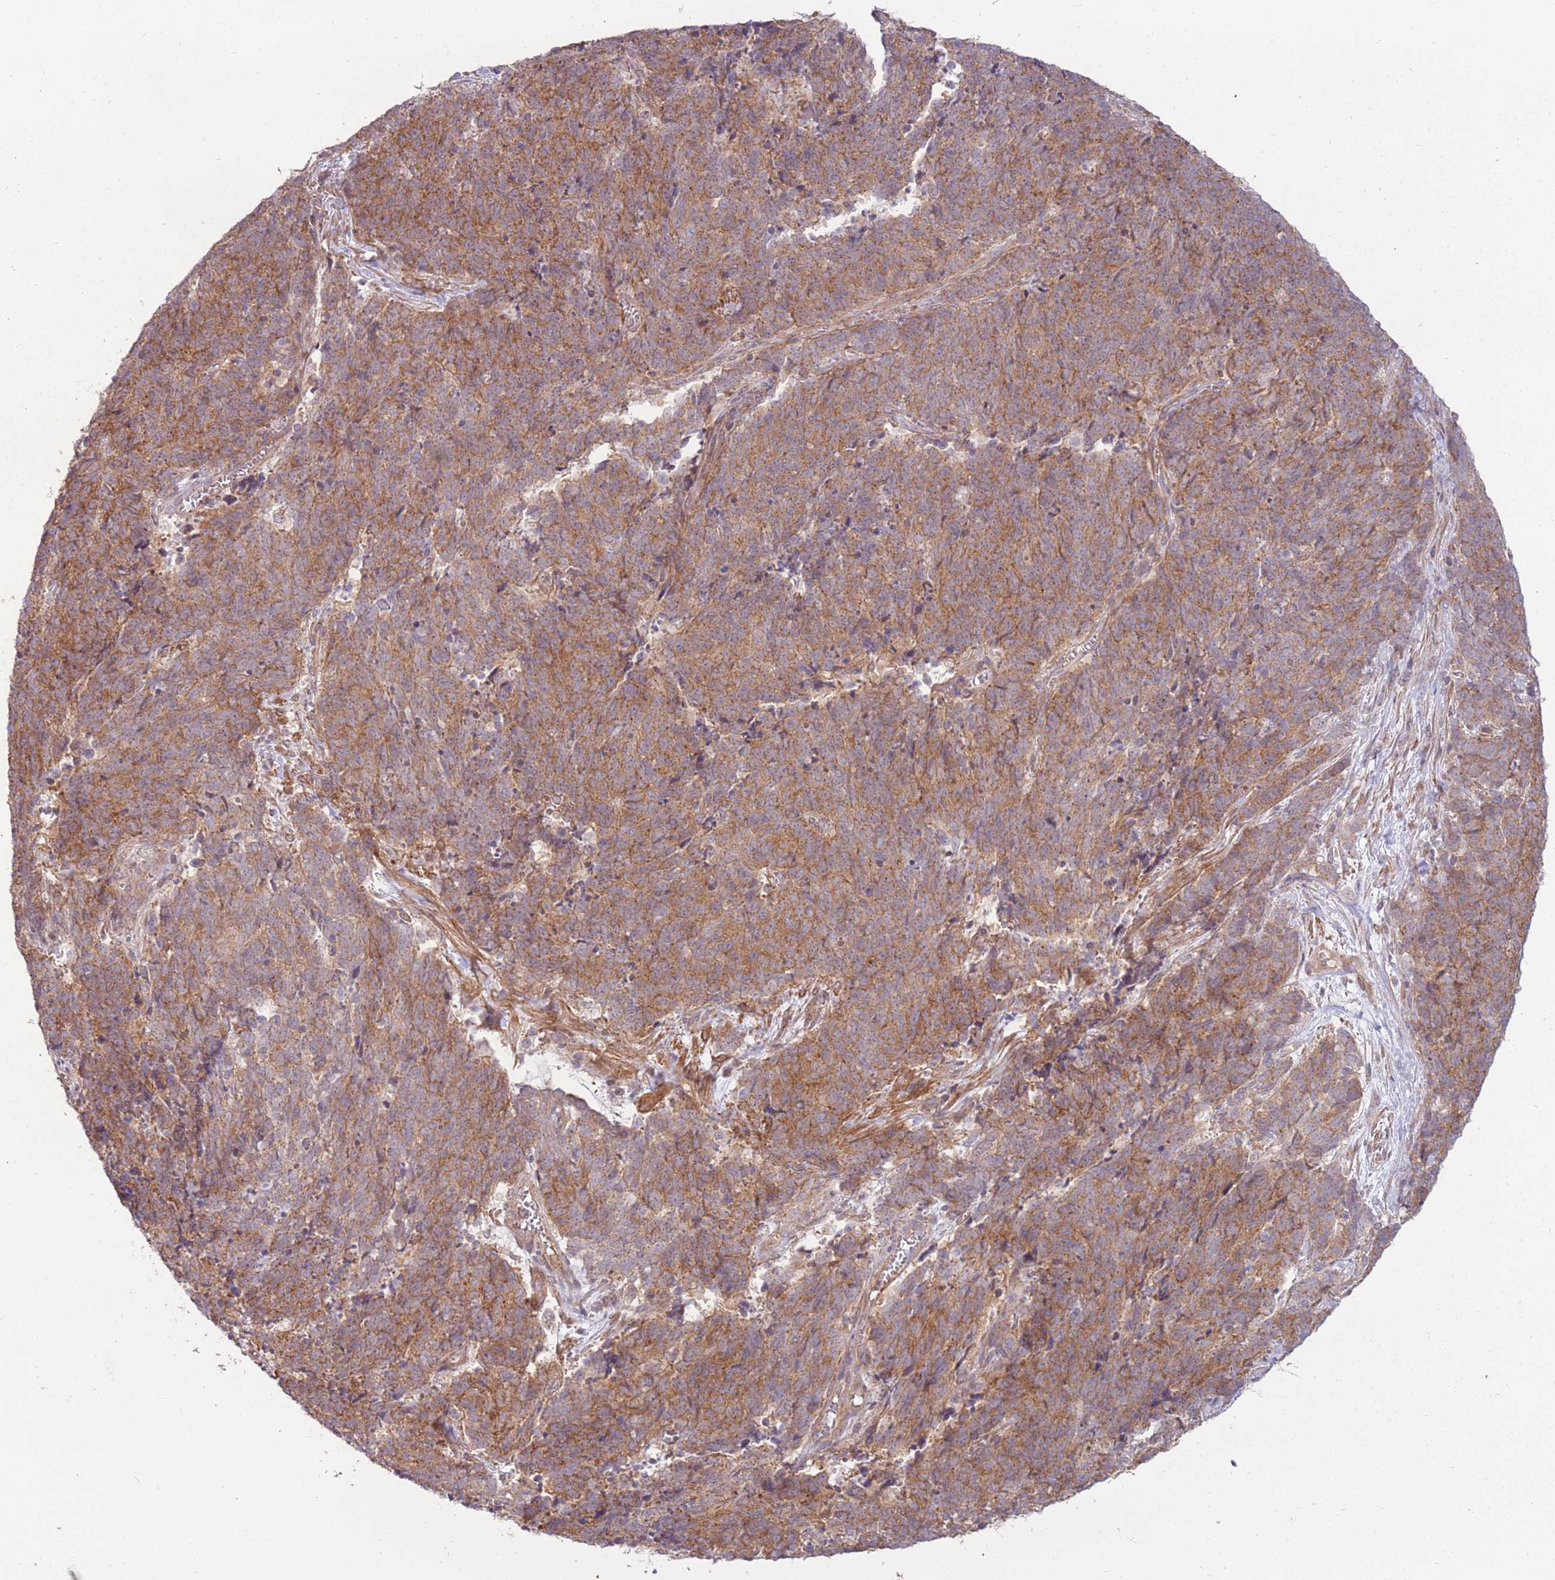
{"staining": {"intensity": "moderate", "quantity": ">75%", "location": "cytoplasmic/membranous"}, "tissue": "cervical cancer", "cell_type": "Tumor cells", "image_type": "cancer", "snomed": [{"axis": "morphology", "description": "Squamous cell carcinoma, NOS"}, {"axis": "topography", "description": "Cervix"}], "caption": "The micrograph shows immunohistochemical staining of squamous cell carcinoma (cervical). There is moderate cytoplasmic/membranous expression is seen in approximately >75% of tumor cells. Nuclei are stained in blue.", "gene": "SPATA31D1", "patient": {"sex": "female", "age": 29}}